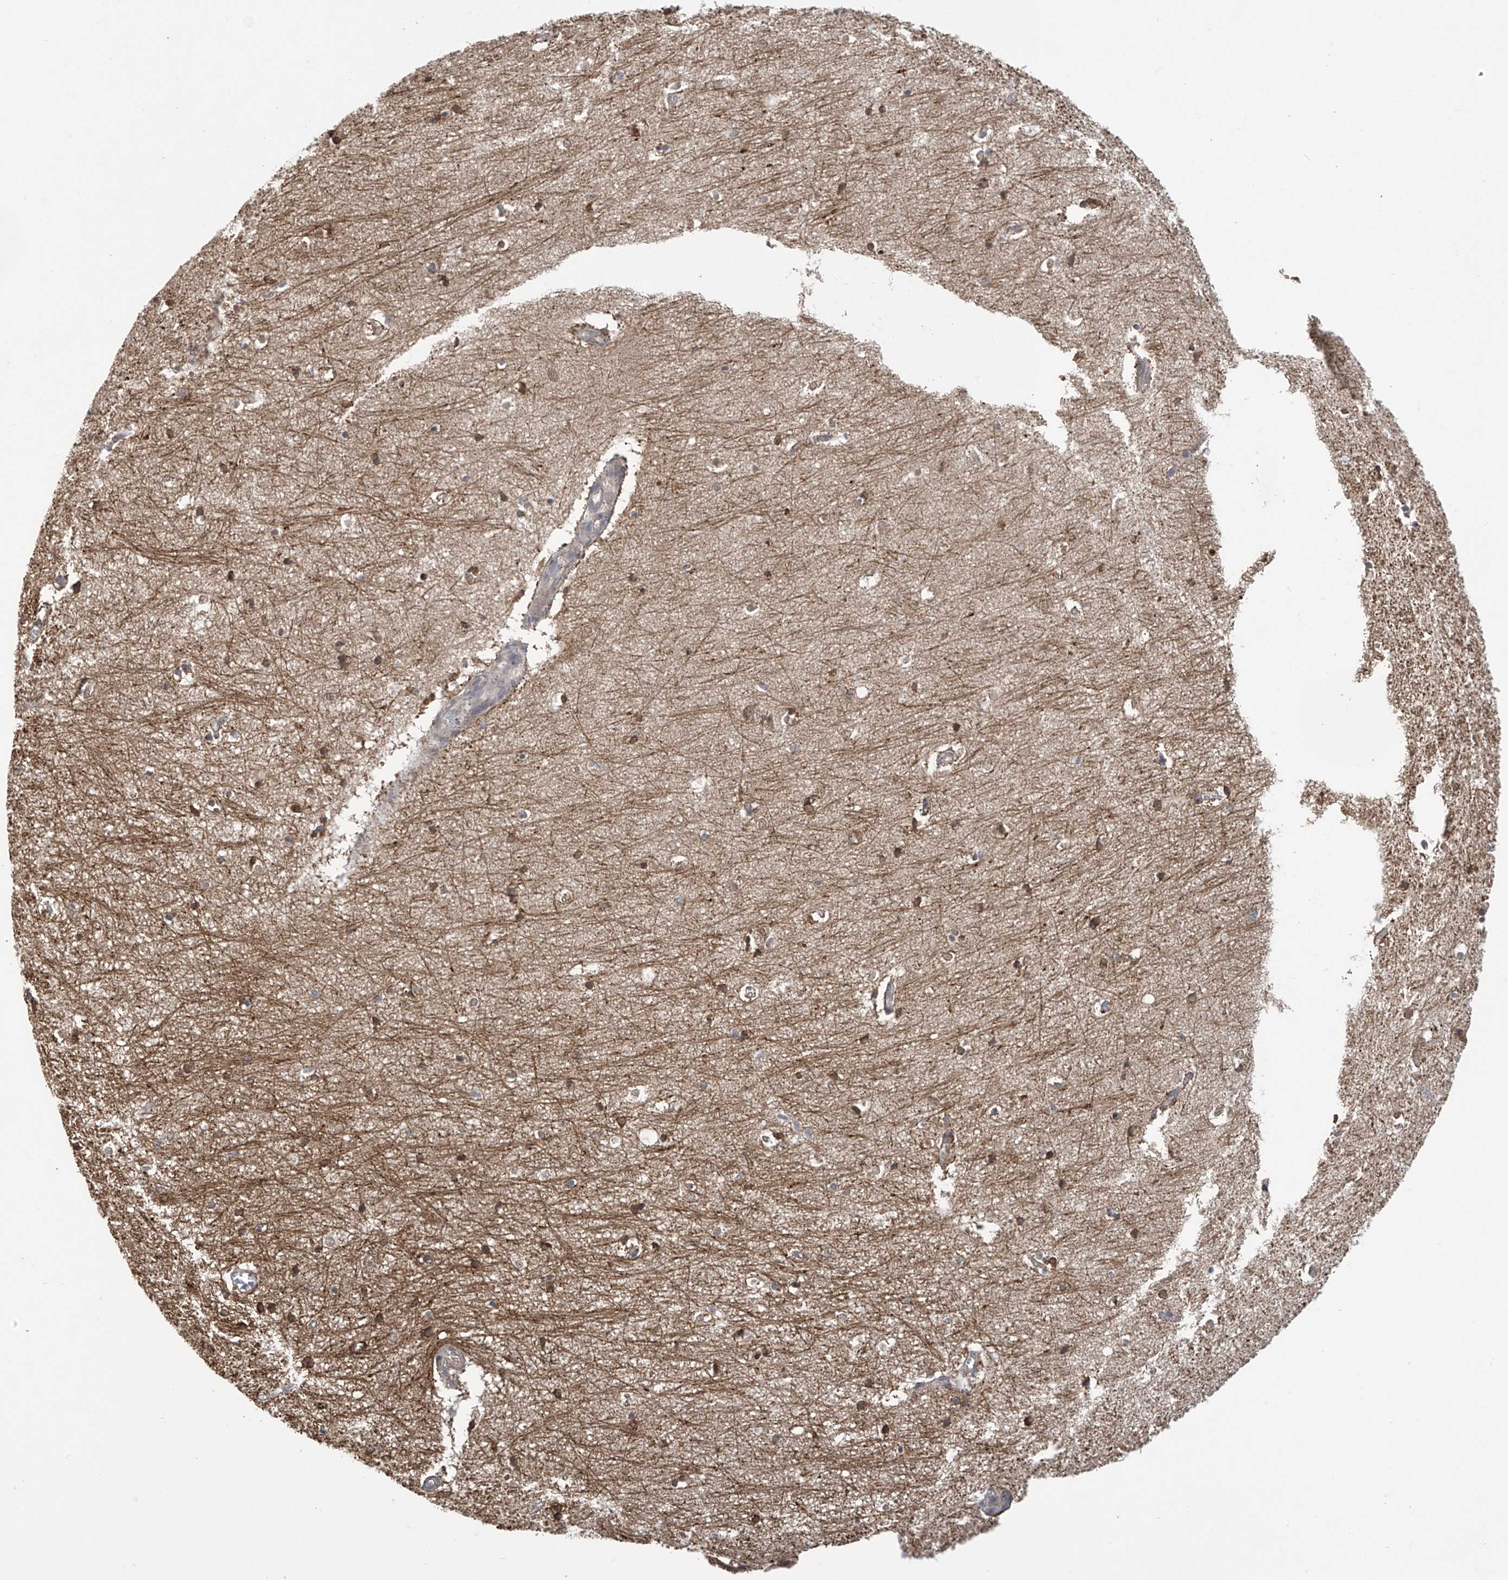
{"staining": {"intensity": "moderate", "quantity": "25%-75%", "location": "cytoplasmic/membranous"}, "tissue": "hippocampus", "cell_type": "Glial cells", "image_type": "normal", "snomed": [{"axis": "morphology", "description": "Normal tissue, NOS"}, {"axis": "topography", "description": "Hippocampus"}], "caption": "An image showing moderate cytoplasmic/membranous expression in about 25%-75% of glial cells in unremarkable hippocampus, as visualized by brown immunohistochemical staining.", "gene": "ABHD13", "patient": {"sex": "female", "age": 64}}